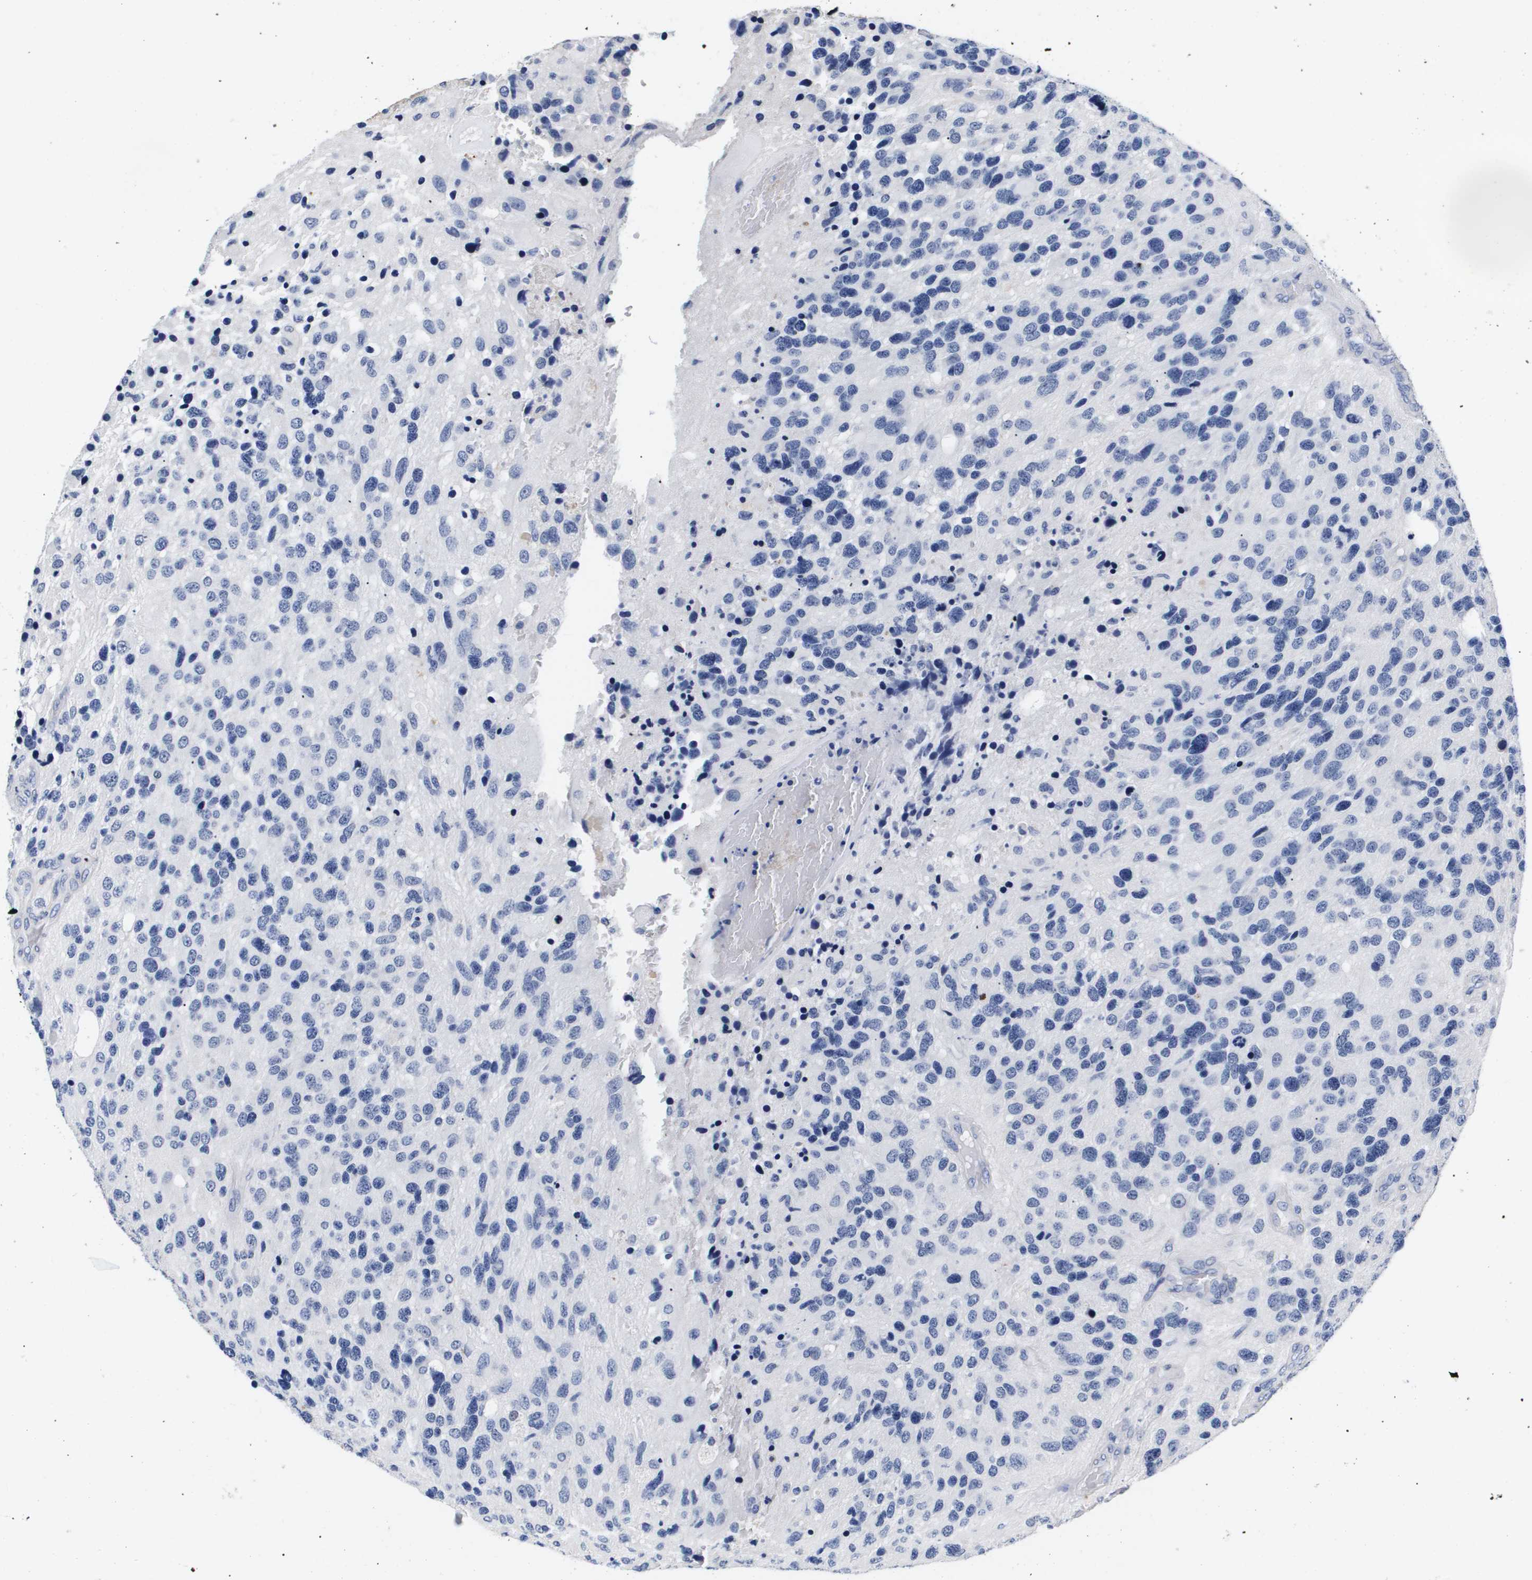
{"staining": {"intensity": "negative", "quantity": "none", "location": "none"}, "tissue": "glioma", "cell_type": "Tumor cells", "image_type": "cancer", "snomed": [{"axis": "morphology", "description": "Glioma, malignant, High grade"}, {"axis": "topography", "description": "Brain"}], "caption": "Human high-grade glioma (malignant) stained for a protein using immunohistochemistry exhibits no positivity in tumor cells.", "gene": "ATP6V0A4", "patient": {"sex": "female", "age": 58}}